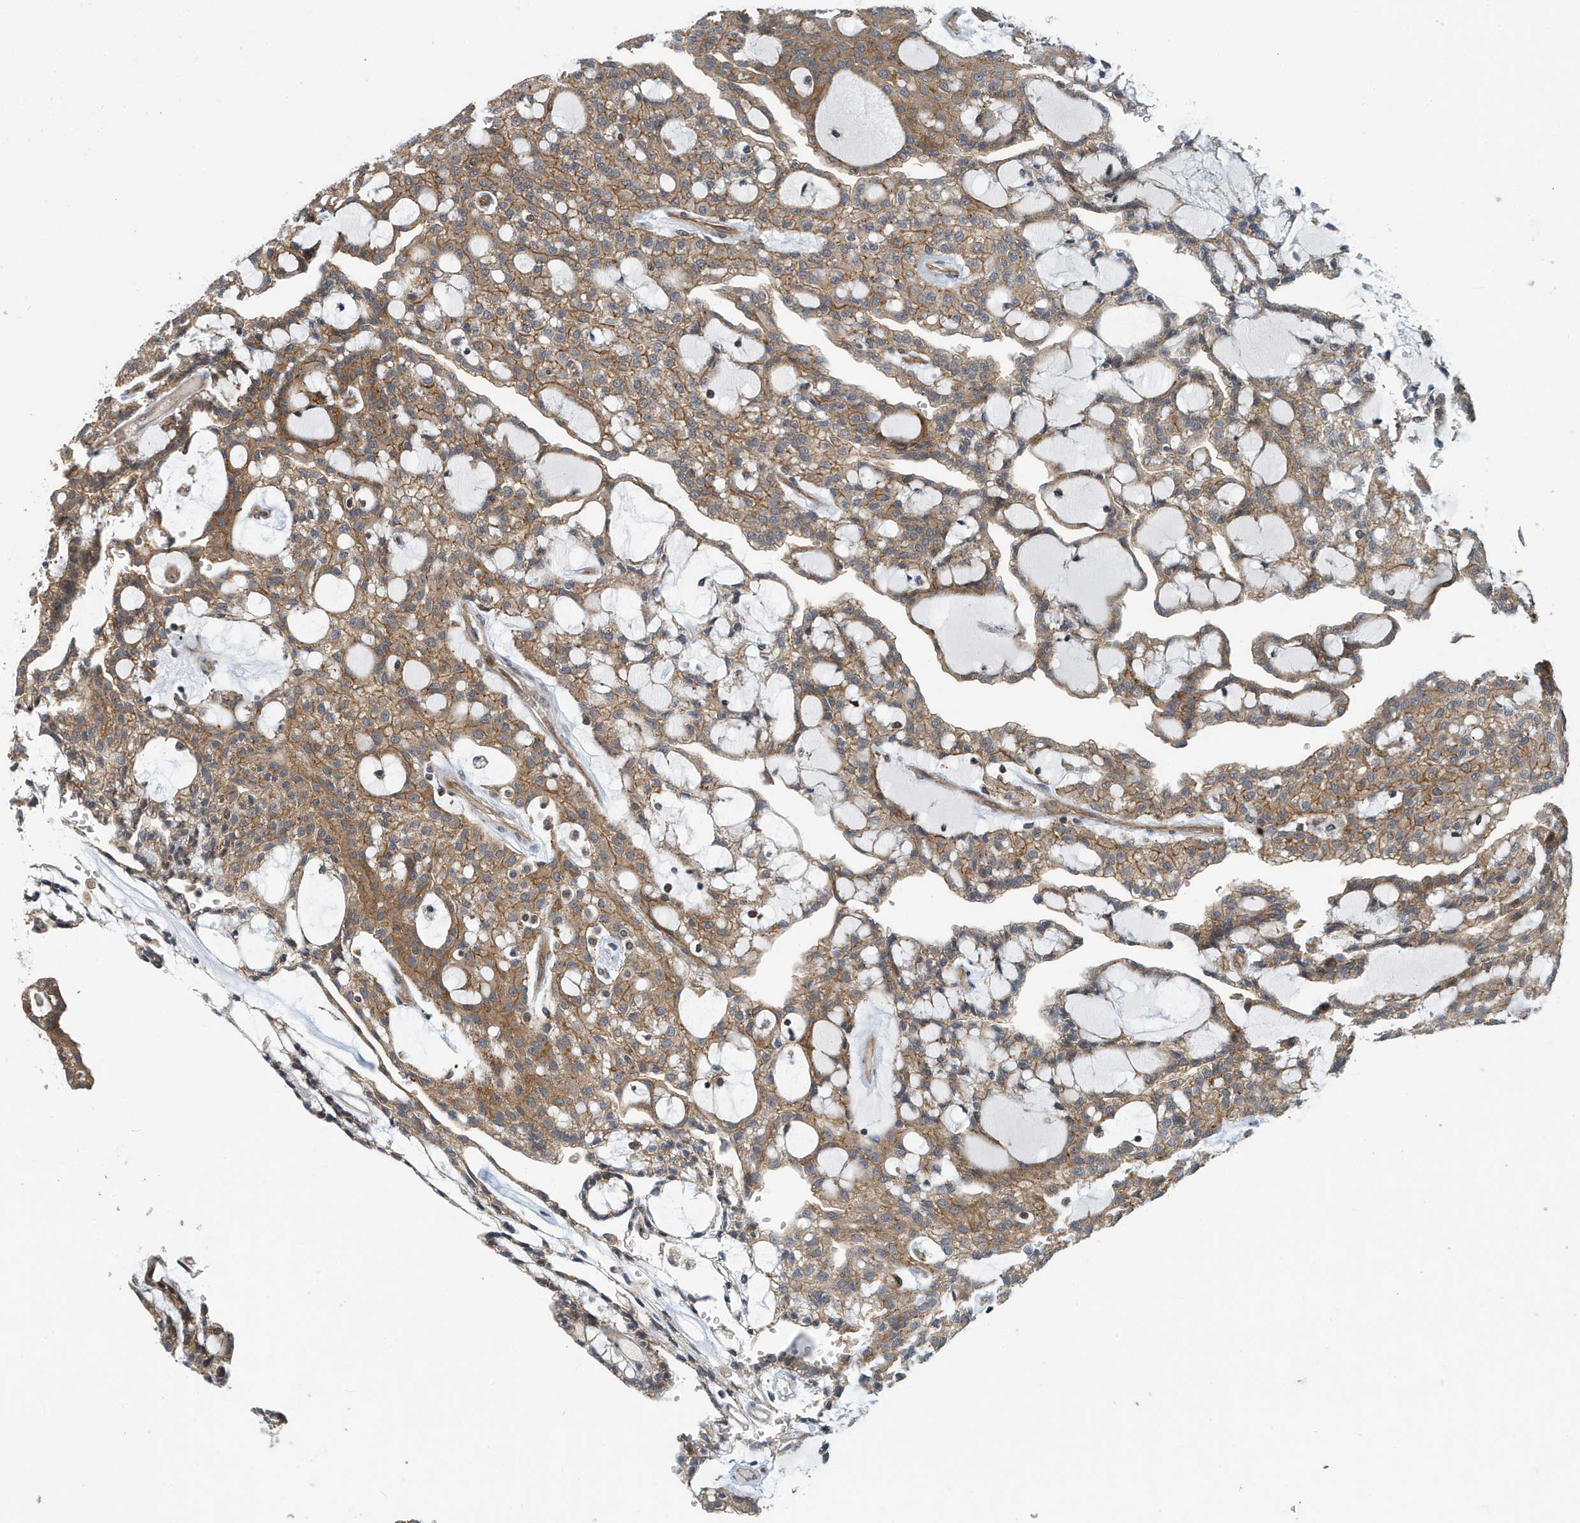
{"staining": {"intensity": "moderate", "quantity": ">75%", "location": "cytoplasmic/membranous"}, "tissue": "renal cancer", "cell_type": "Tumor cells", "image_type": "cancer", "snomed": [{"axis": "morphology", "description": "Adenocarcinoma, NOS"}, {"axis": "topography", "description": "Kidney"}], "caption": "IHC of human renal cancer (adenocarcinoma) exhibits medium levels of moderate cytoplasmic/membranous positivity in about >75% of tumor cells. Using DAB (brown) and hematoxylin (blue) stains, captured at high magnification using brightfield microscopy.", "gene": "KIF15", "patient": {"sex": "male", "age": 63}}